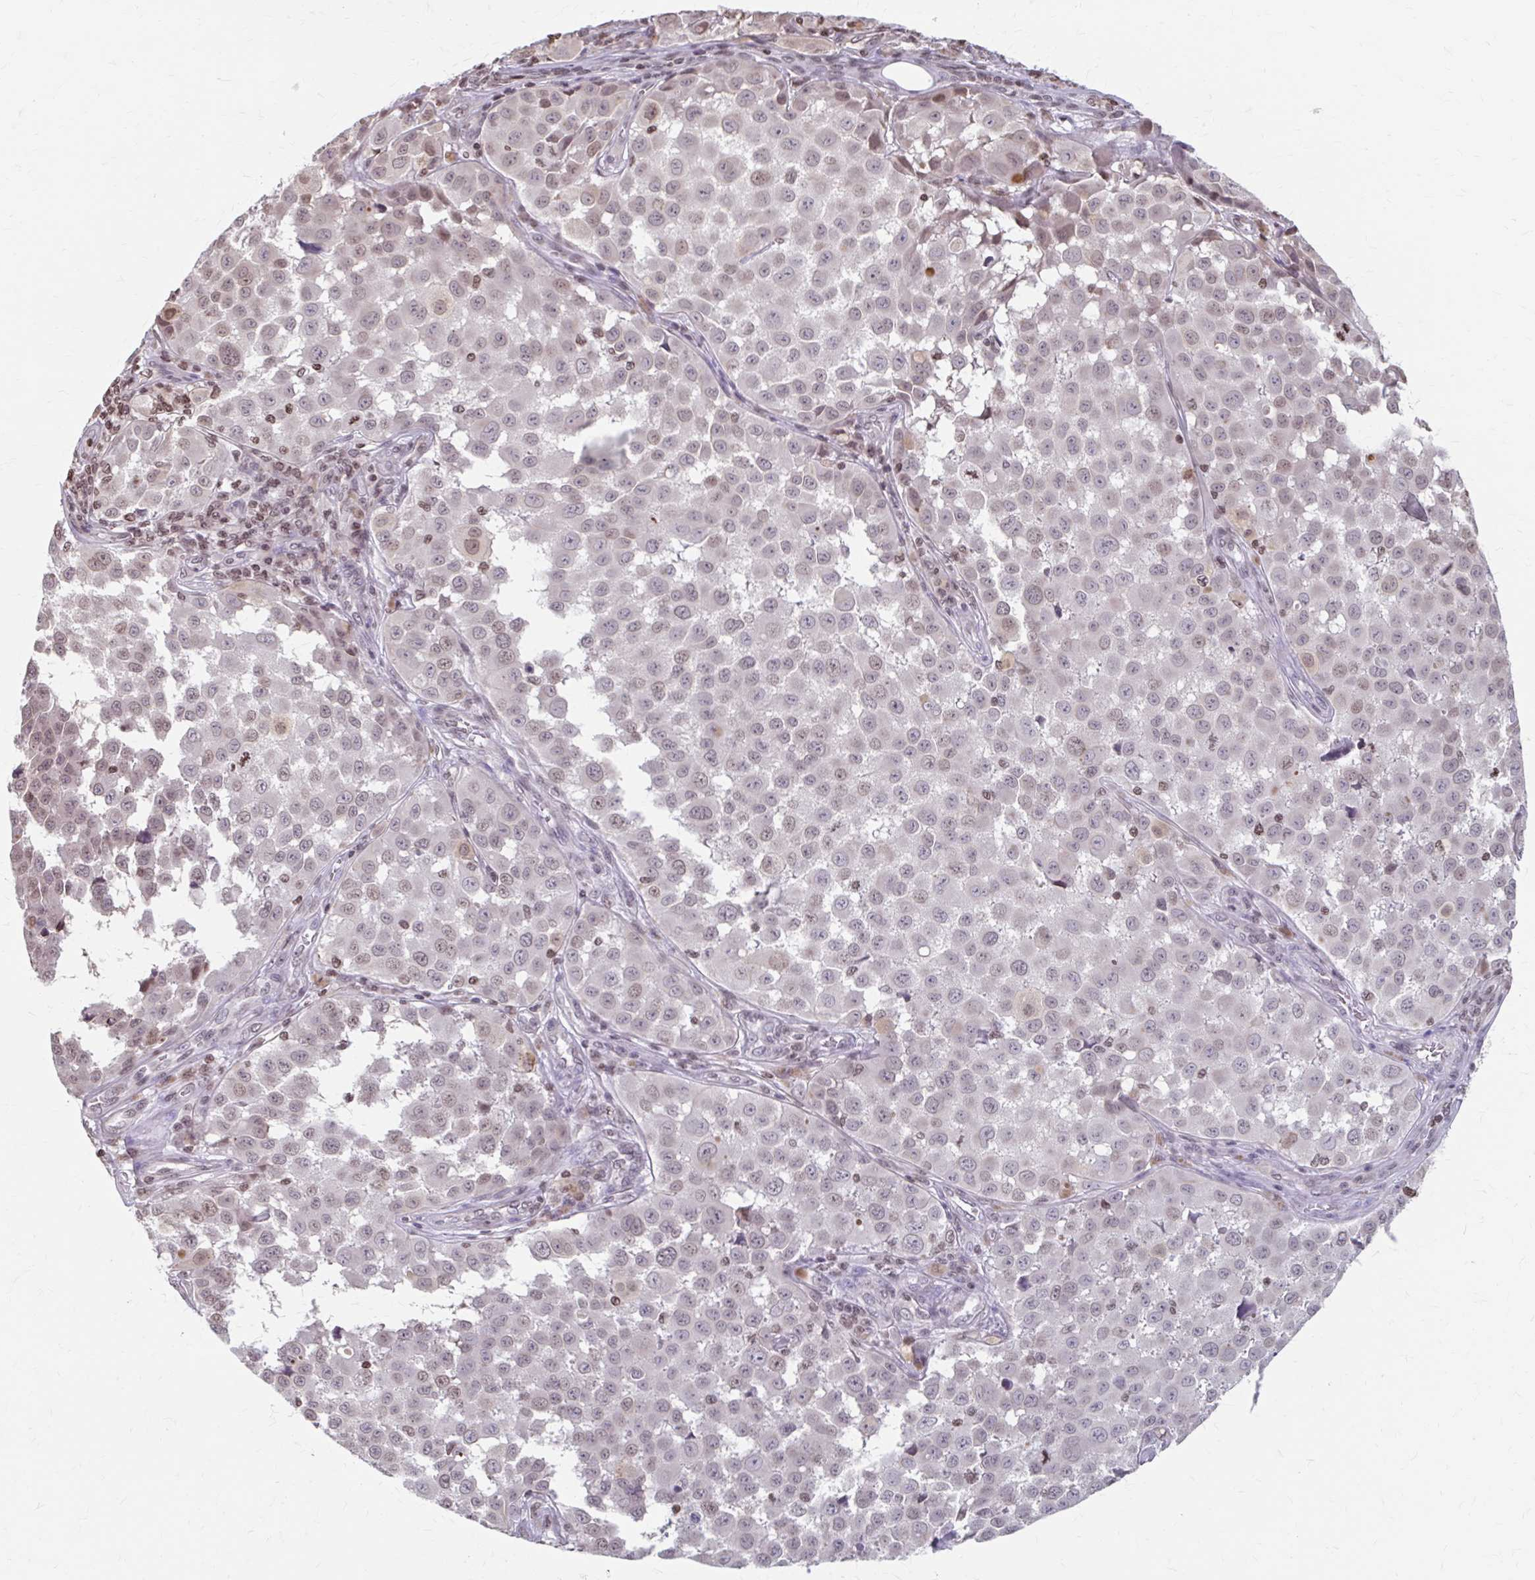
{"staining": {"intensity": "moderate", "quantity": "<25%", "location": "nuclear"}, "tissue": "melanoma", "cell_type": "Tumor cells", "image_type": "cancer", "snomed": [{"axis": "morphology", "description": "Malignant melanoma, NOS"}, {"axis": "topography", "description": "Skin"}], "caption": "The histopathology image demonstrates a brown stain indicating the presence of a protein in the nuclear of tumor cells in malignant melanoma. (DAB (3,3'-diaminobenzidine) = brown stain, brightfield microscopy at high magnification).", "gene": "ORC3", "patient": {"sex": "male", "age": 64}}